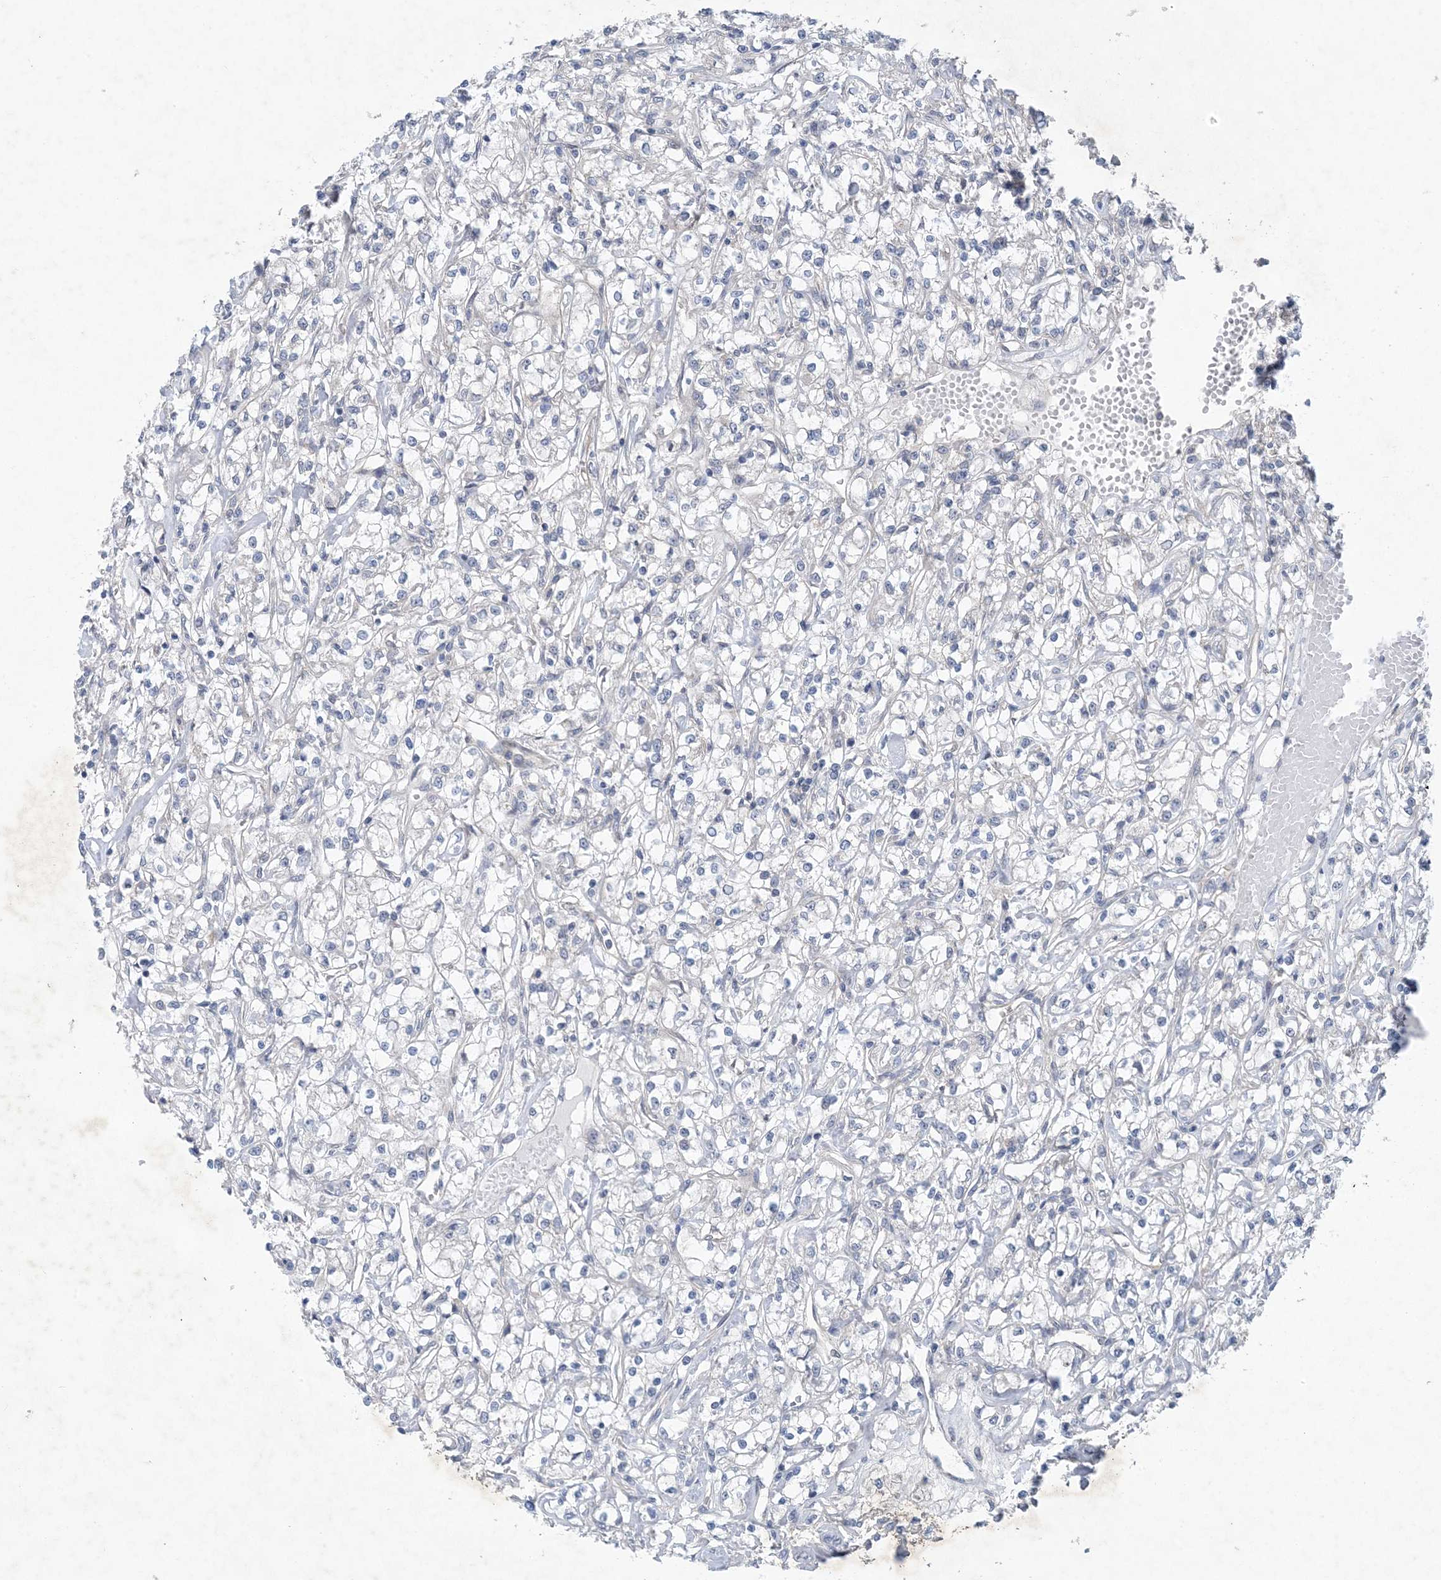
{"staining": {"intensity": "negative", "quantity": "none", "location": "none"}, "tissue": "renal cancer", "cell_type": "Tumor cells", "image_type": "cancer", "snomed": [{"axis": "morphology", "description": "Adenocarcinoma, NOS"}, {"axis": "topography", "description": "Kidney"}], "caption": "Micrograph shows no protein expression in tumor cells of renal adenocarcinoma tissue. Nuclei are stained in blue.", "gene": "HIKESHI", "patient": {"sex": "female", "age": 59}}